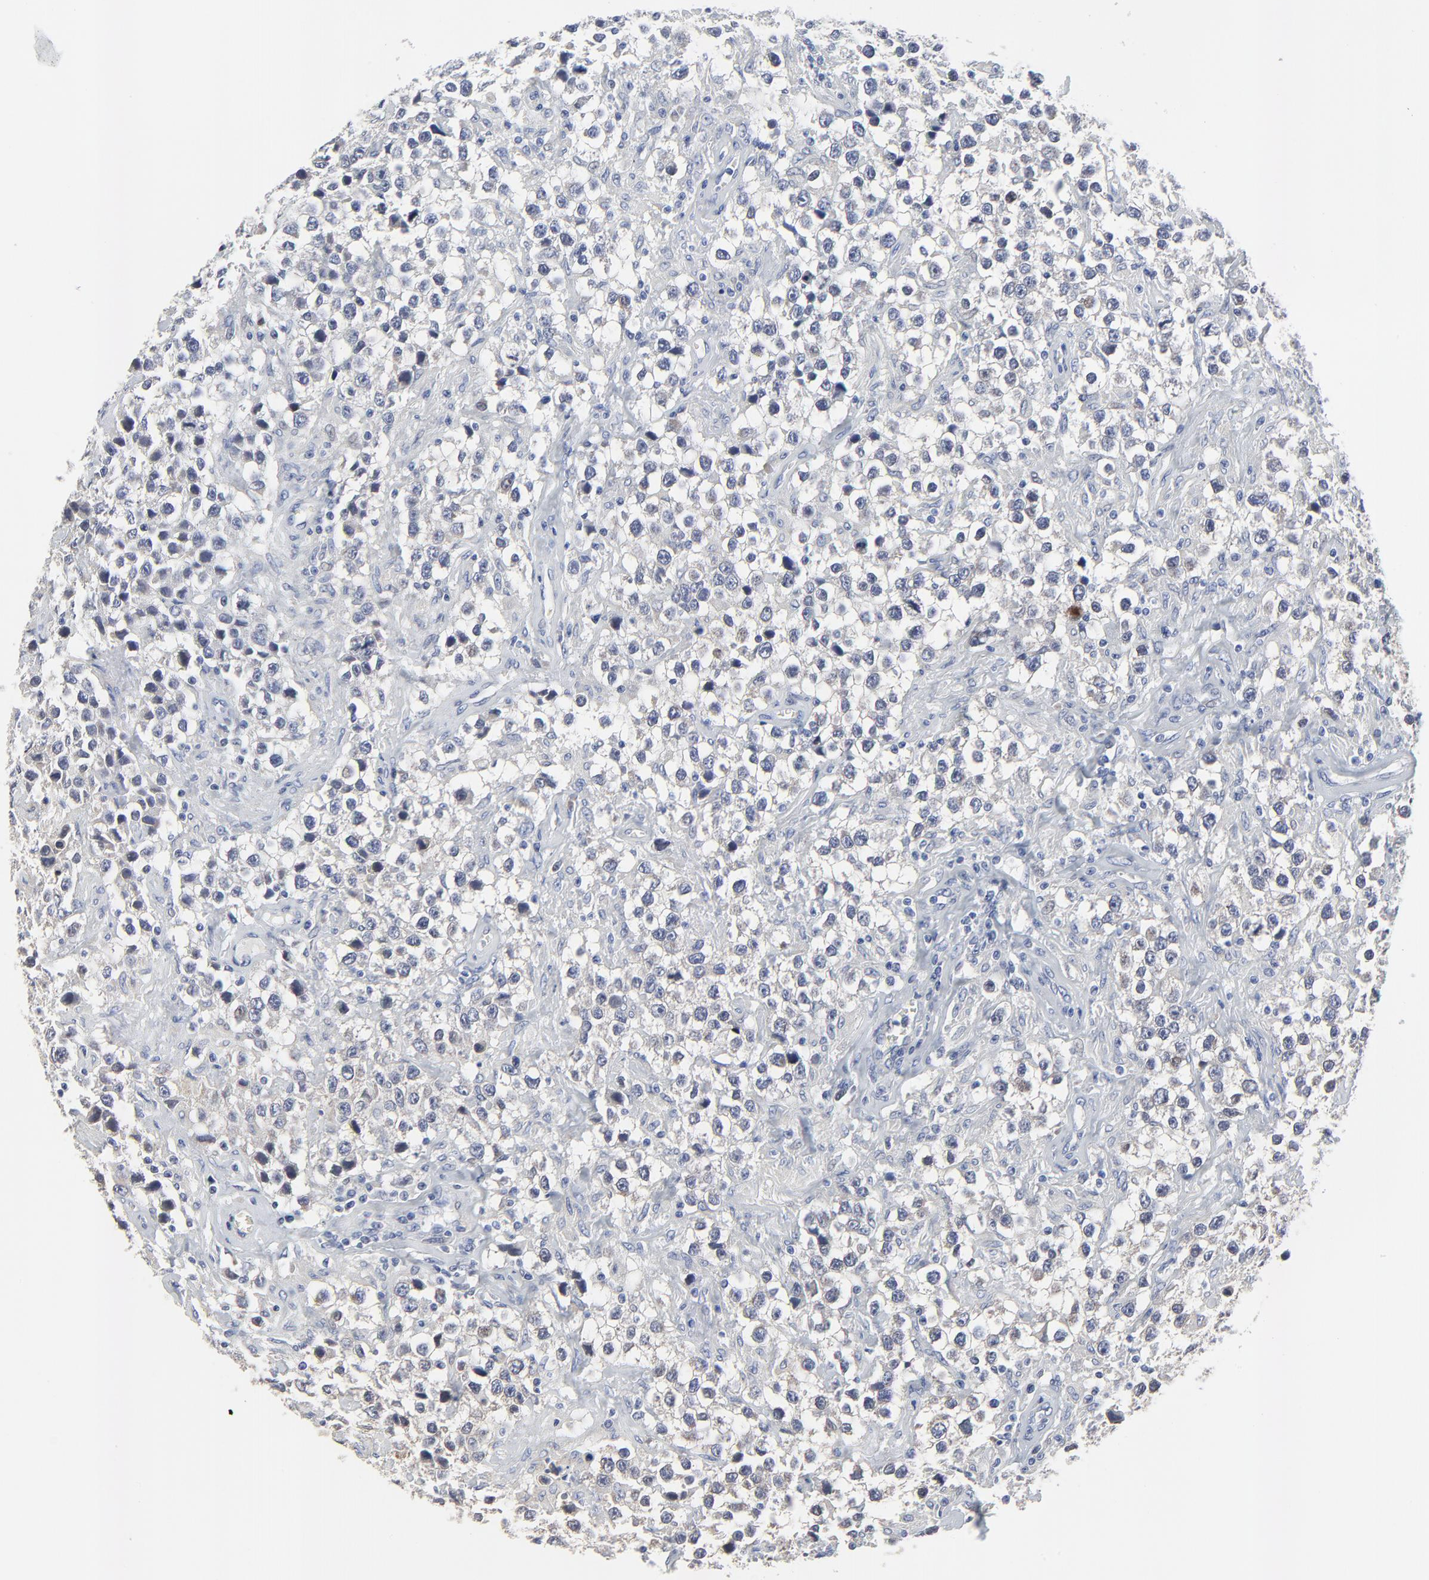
{"staining": {"intensity": "negative", "quantity": "none", "location": "none"}, "tissue": "testis cancer", "cell_type": "Tumor cells", "image_type": "cancer", "snomed": [{"axis": "morphology", "description": "Seminoma, NOS"}, {"axis": "topography", "description": "Testis"}], "caption": "Testis cancer (seminoma) stained for a protein using immunohistochemistry (IHC) reveals no staining tumor cells.", "gene": "NLGN3", "patient": {"sex": "male", "age": 43}}